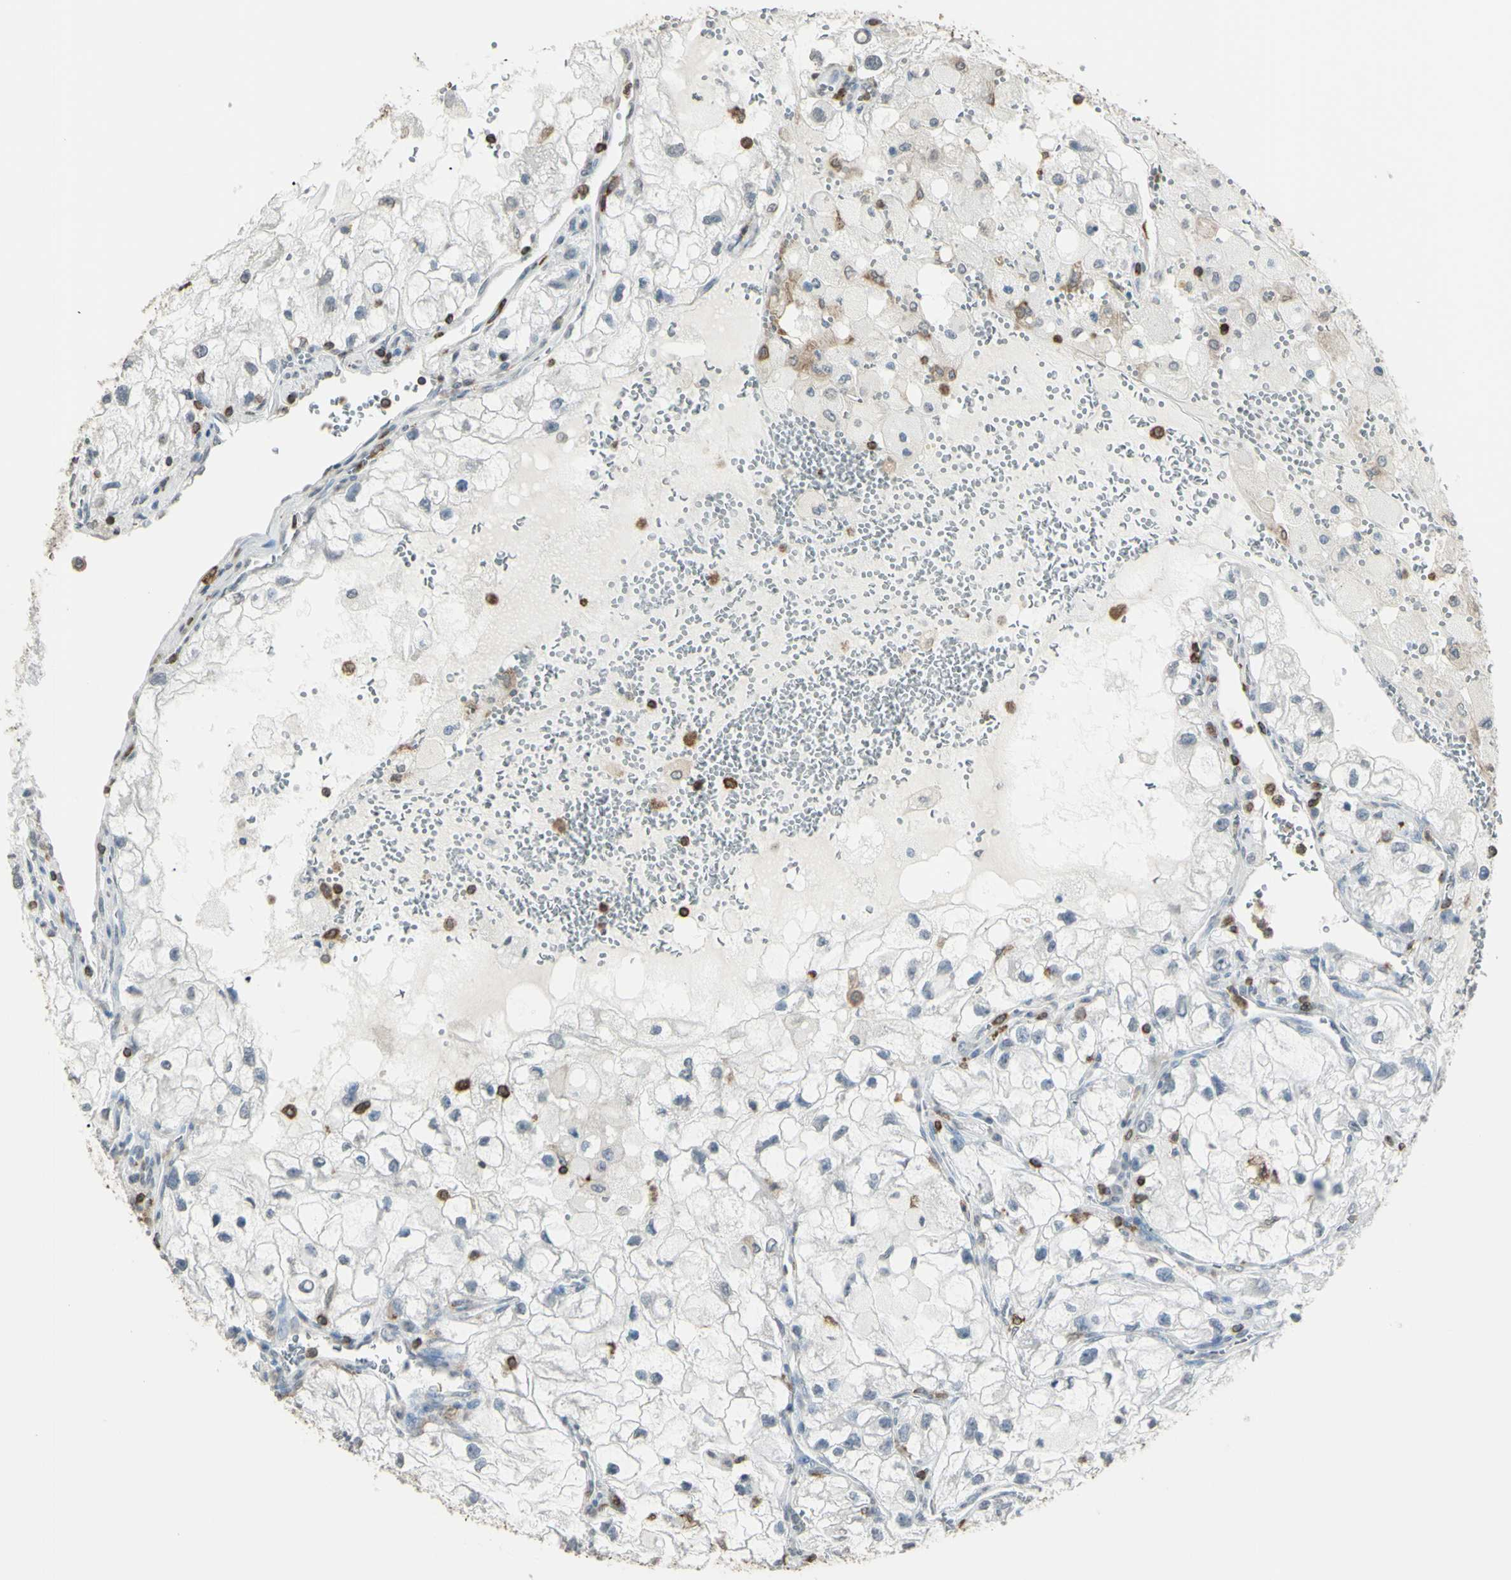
{"staining": {"intensity": "negative", "quantity": "none", "location": "none"}, "tissue": "renal cancer", "cell_type": "Tumor cells", "image_type": "cancer", "snomed": [{"axis": "morphology", "description": "Adenocarcinoma, NOS"}, {"axis": "topography", "description": "Kidney"}], "caption": "A photomicrograph of human renal cancer is negative for staining in tumor cells. (Stains: DAB (3,3'-diaminobenzidine) immunohistochemistry with hematoxylin counter stain, Microscopy: brightfield microscopy at high magnification).", "gene": "PSTPIP1", "patient": {"sex": "female", "age": 70}}